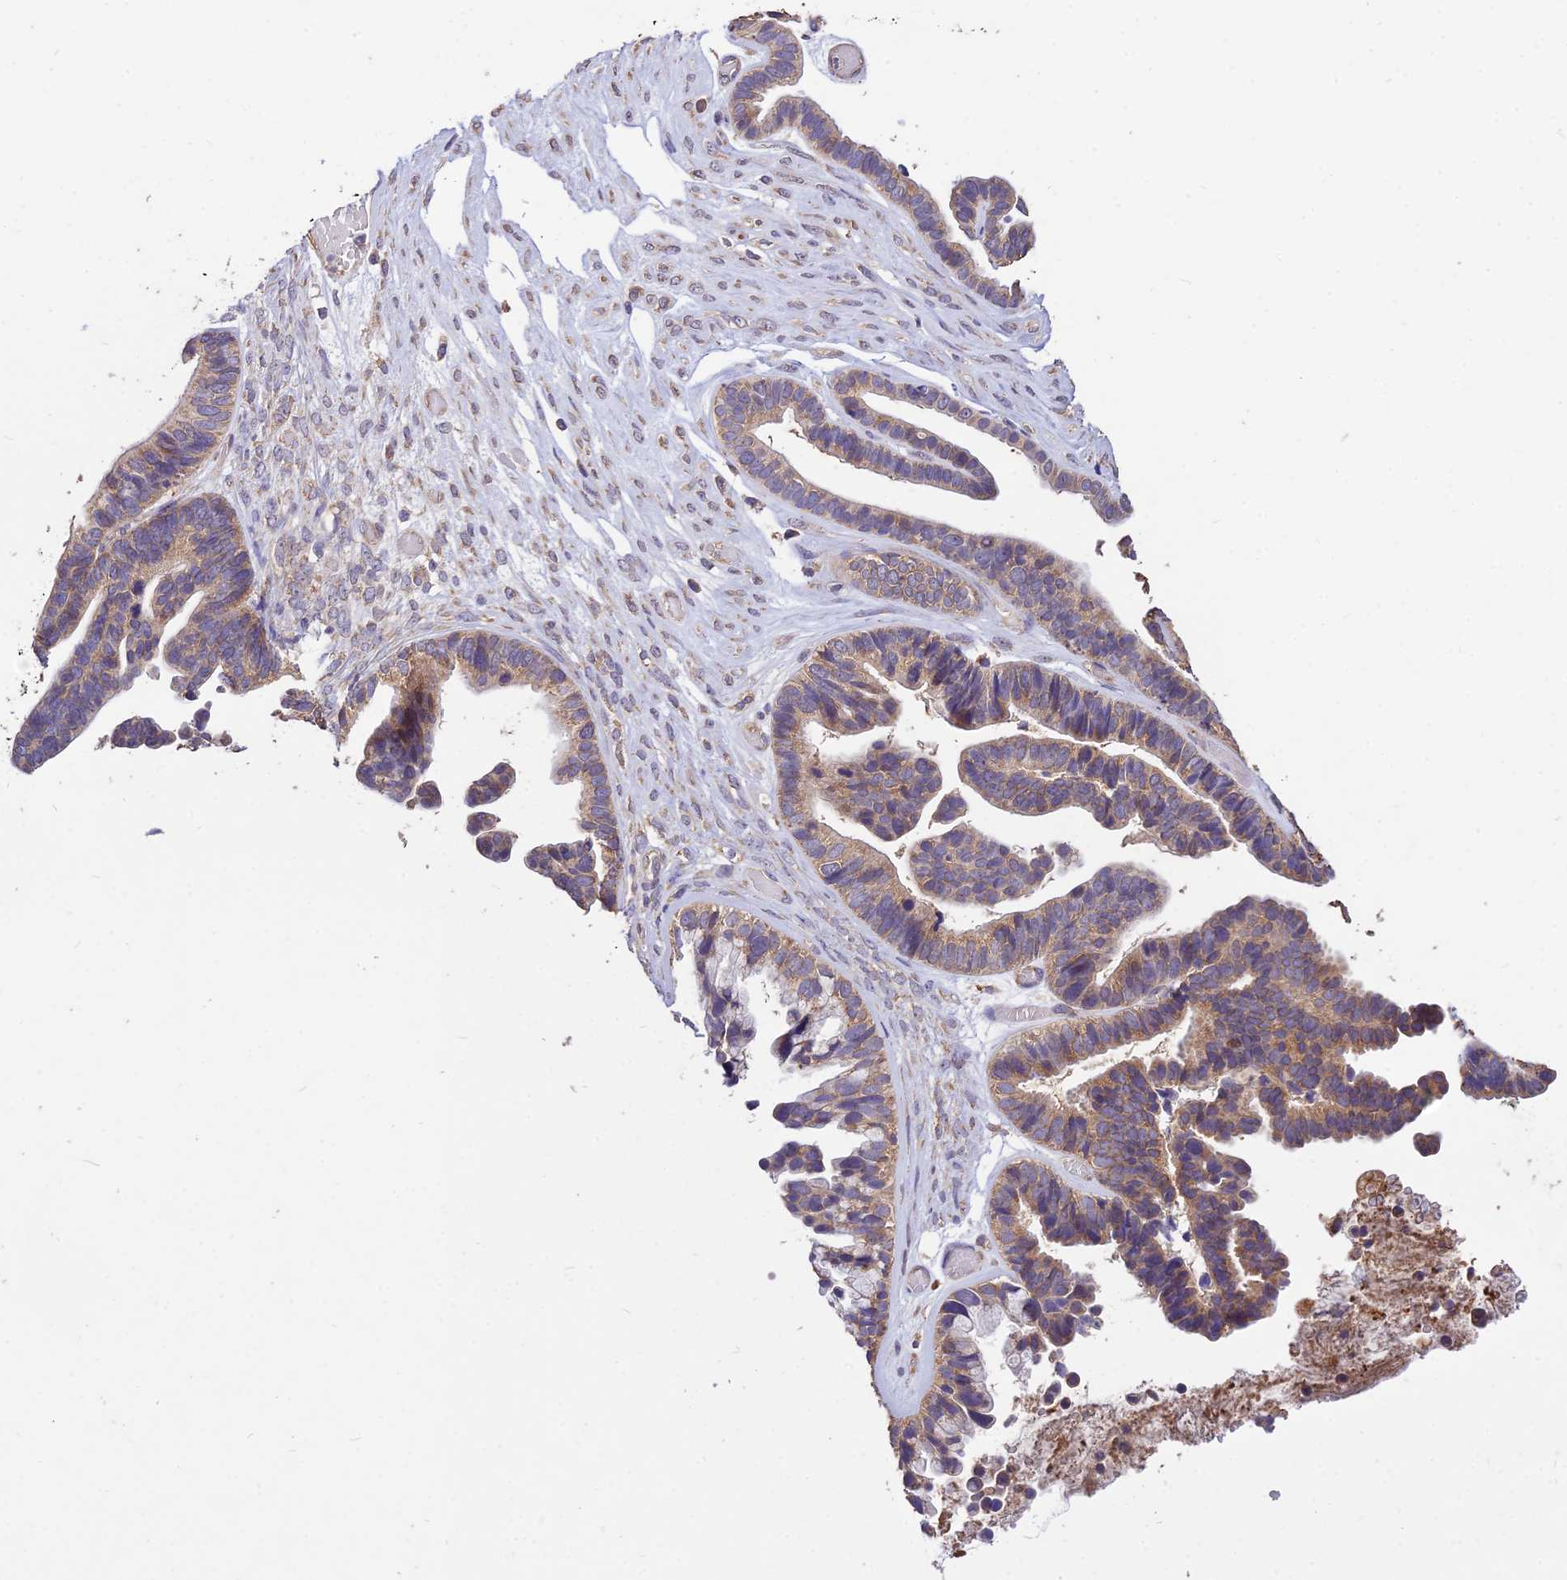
{"staining": {"intensity": "weak", "quantity": ">75%", "location": "cytoplasmic/membranous"}, "tissue": "ovarian cancer", "cell_type": "Tumor cells", "image_type": "cancer", "snomed": [{"axis": "morphology", "description": "Cystadenocarcinoma, serous, NOS"}, {"axis": "topography", "description": "Ovary"}], "caption": "This is a histology image of IHC staining of ovarian cancer, which shows weak staining in the cytoplasmic/membranous of tumor cells.", "gene": "SDHD", "patient": {"sex": "female", "age": 56}}